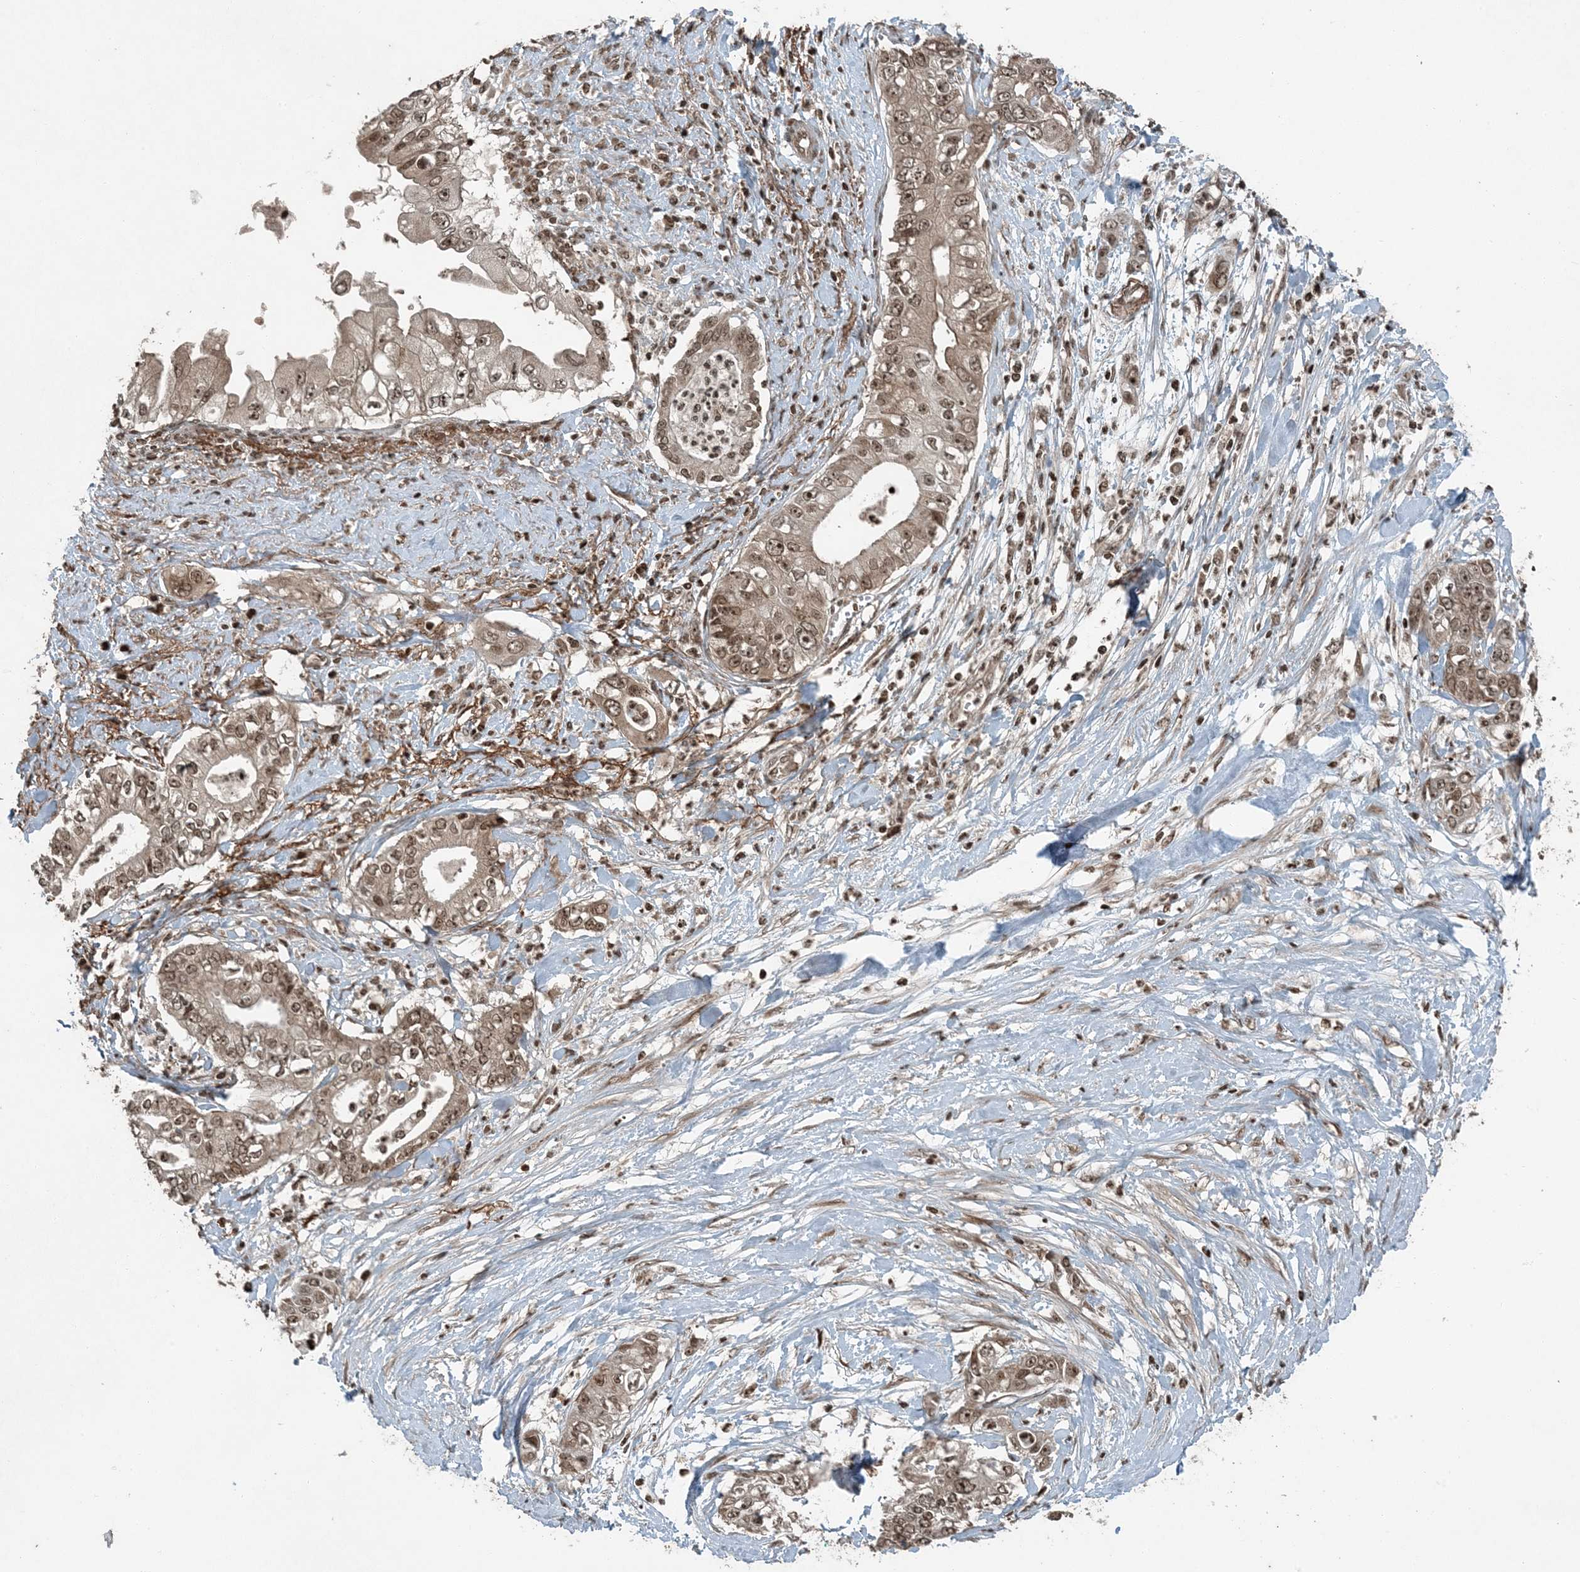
{"staining": {"intensity": "moderate", "quantity": ">75%", "location": "cytoplasmic/membranous,nuclear"}, "tissue": "pancreatic cancer", "cell_type": "Tumor cells", "image_type": "cancer", "snomed": [{"axis": "morphology", "description": "Adenocarcinoma, NOS"}, {"axis": "topography", "description": "Pancreas"}], "caption": "Adenocarcinoma (pancreatic) stained with immunohistochemistry reveals moderate cytoplasmic/membranous and nuclear expression in about >75% of tumor cells. (DAB IHC with brightfield microscopy, high magnification).", "gene": "ZFAND2B", "patient": {"sex": "female", "age": 78}}